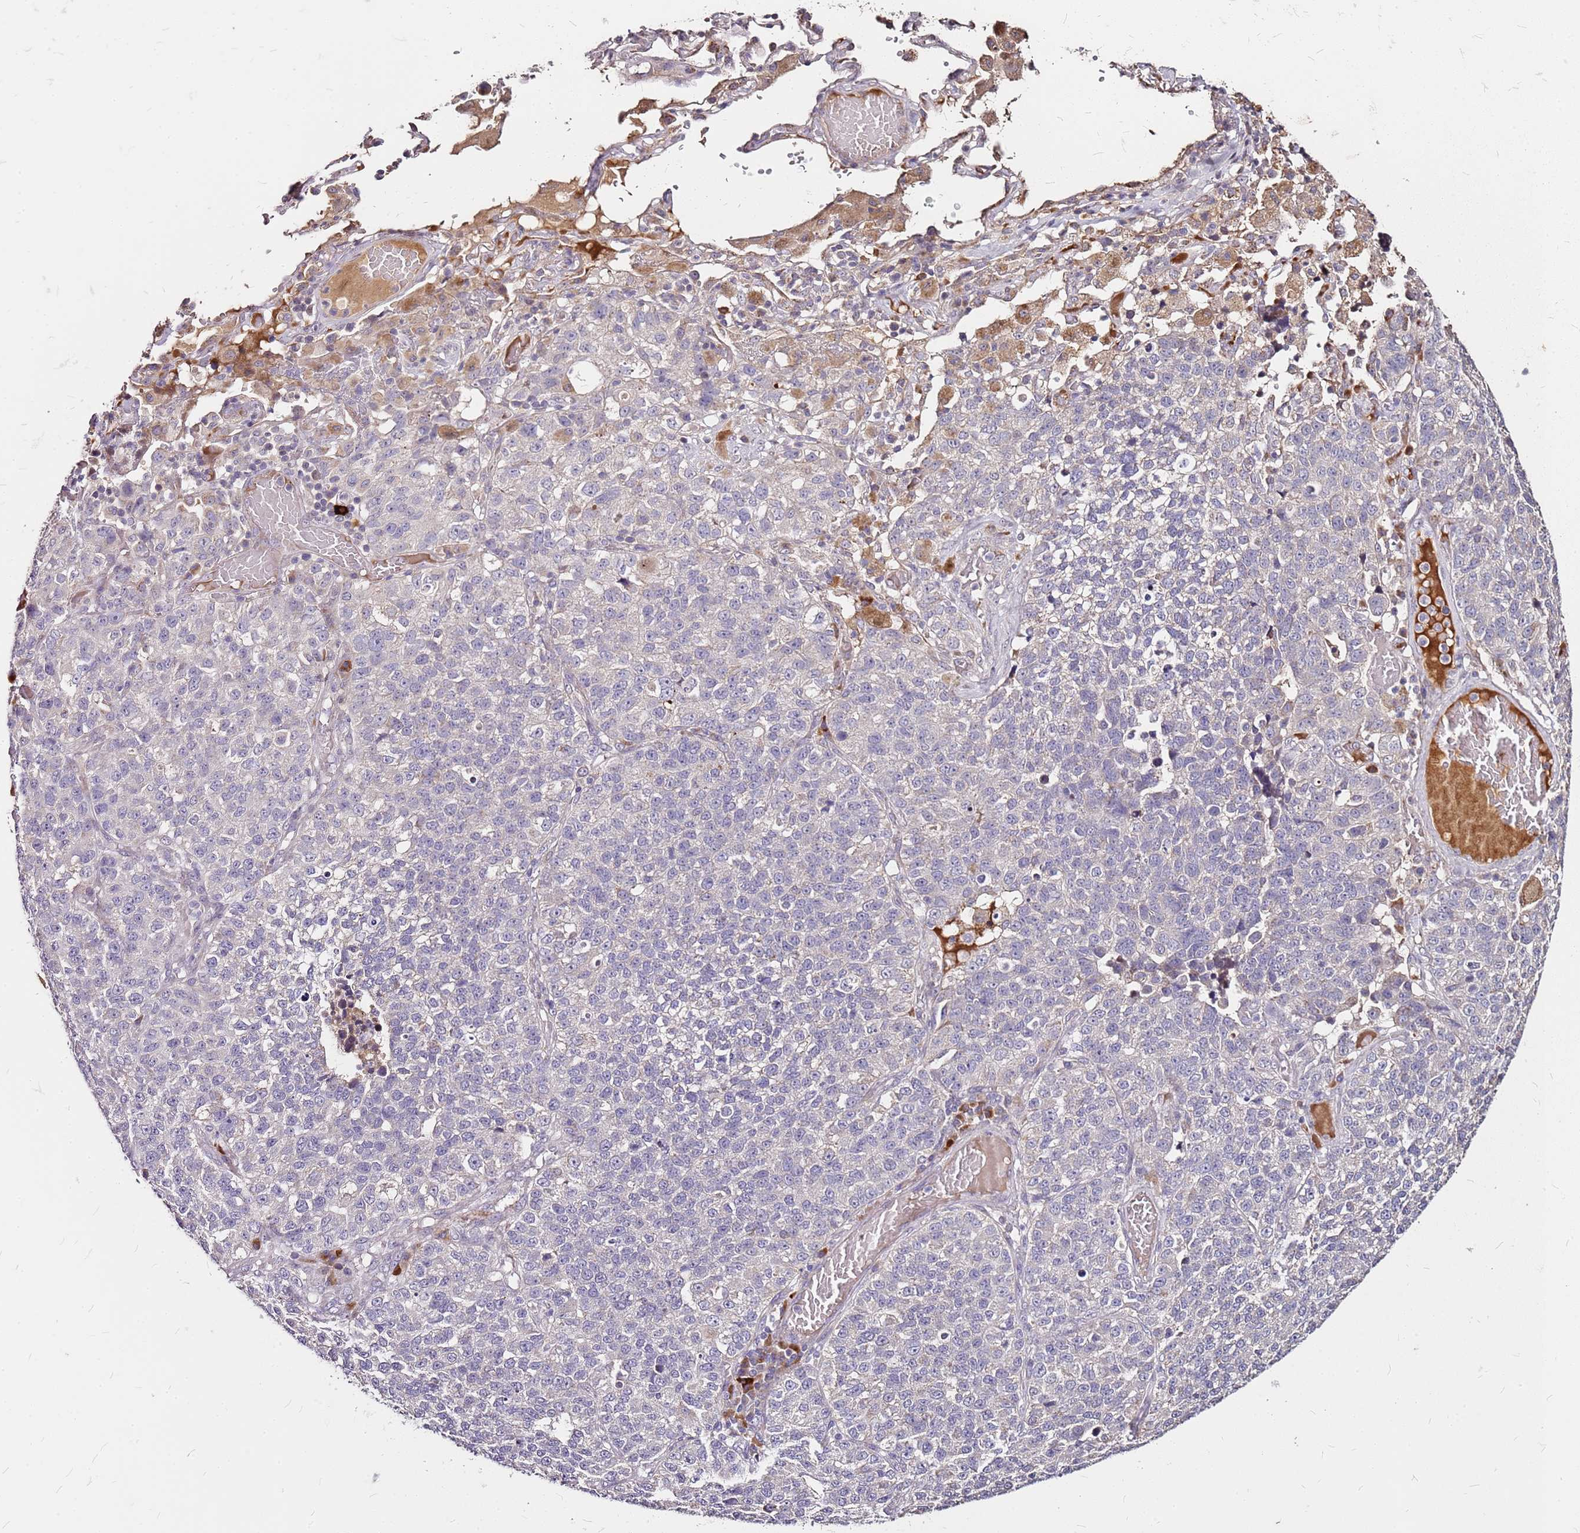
{"staining": {"intensity": "negative", "quantity": "none", "location": "none"}, "tissue": "lung cancer", "cell_type": "Tumor cells", "image_type": "cancer", "snomed": [{"axis": "morphology", "description": "Adenocarcinoma, NOS"}, {"axis": "topography", "description": "Lung"}], "caption": "An image of human lung adenocarcinoma is negative for staining in tumor cells. The staining was performed using DAB (3,3'-diaminobenzidine) to visualize the protein expression in brown, while the nuclei were stained in blue with hematoxylin (Magnification: 20x).", "gene": "DCDC2C", "patient": {"sex": "male", "age": 49}}